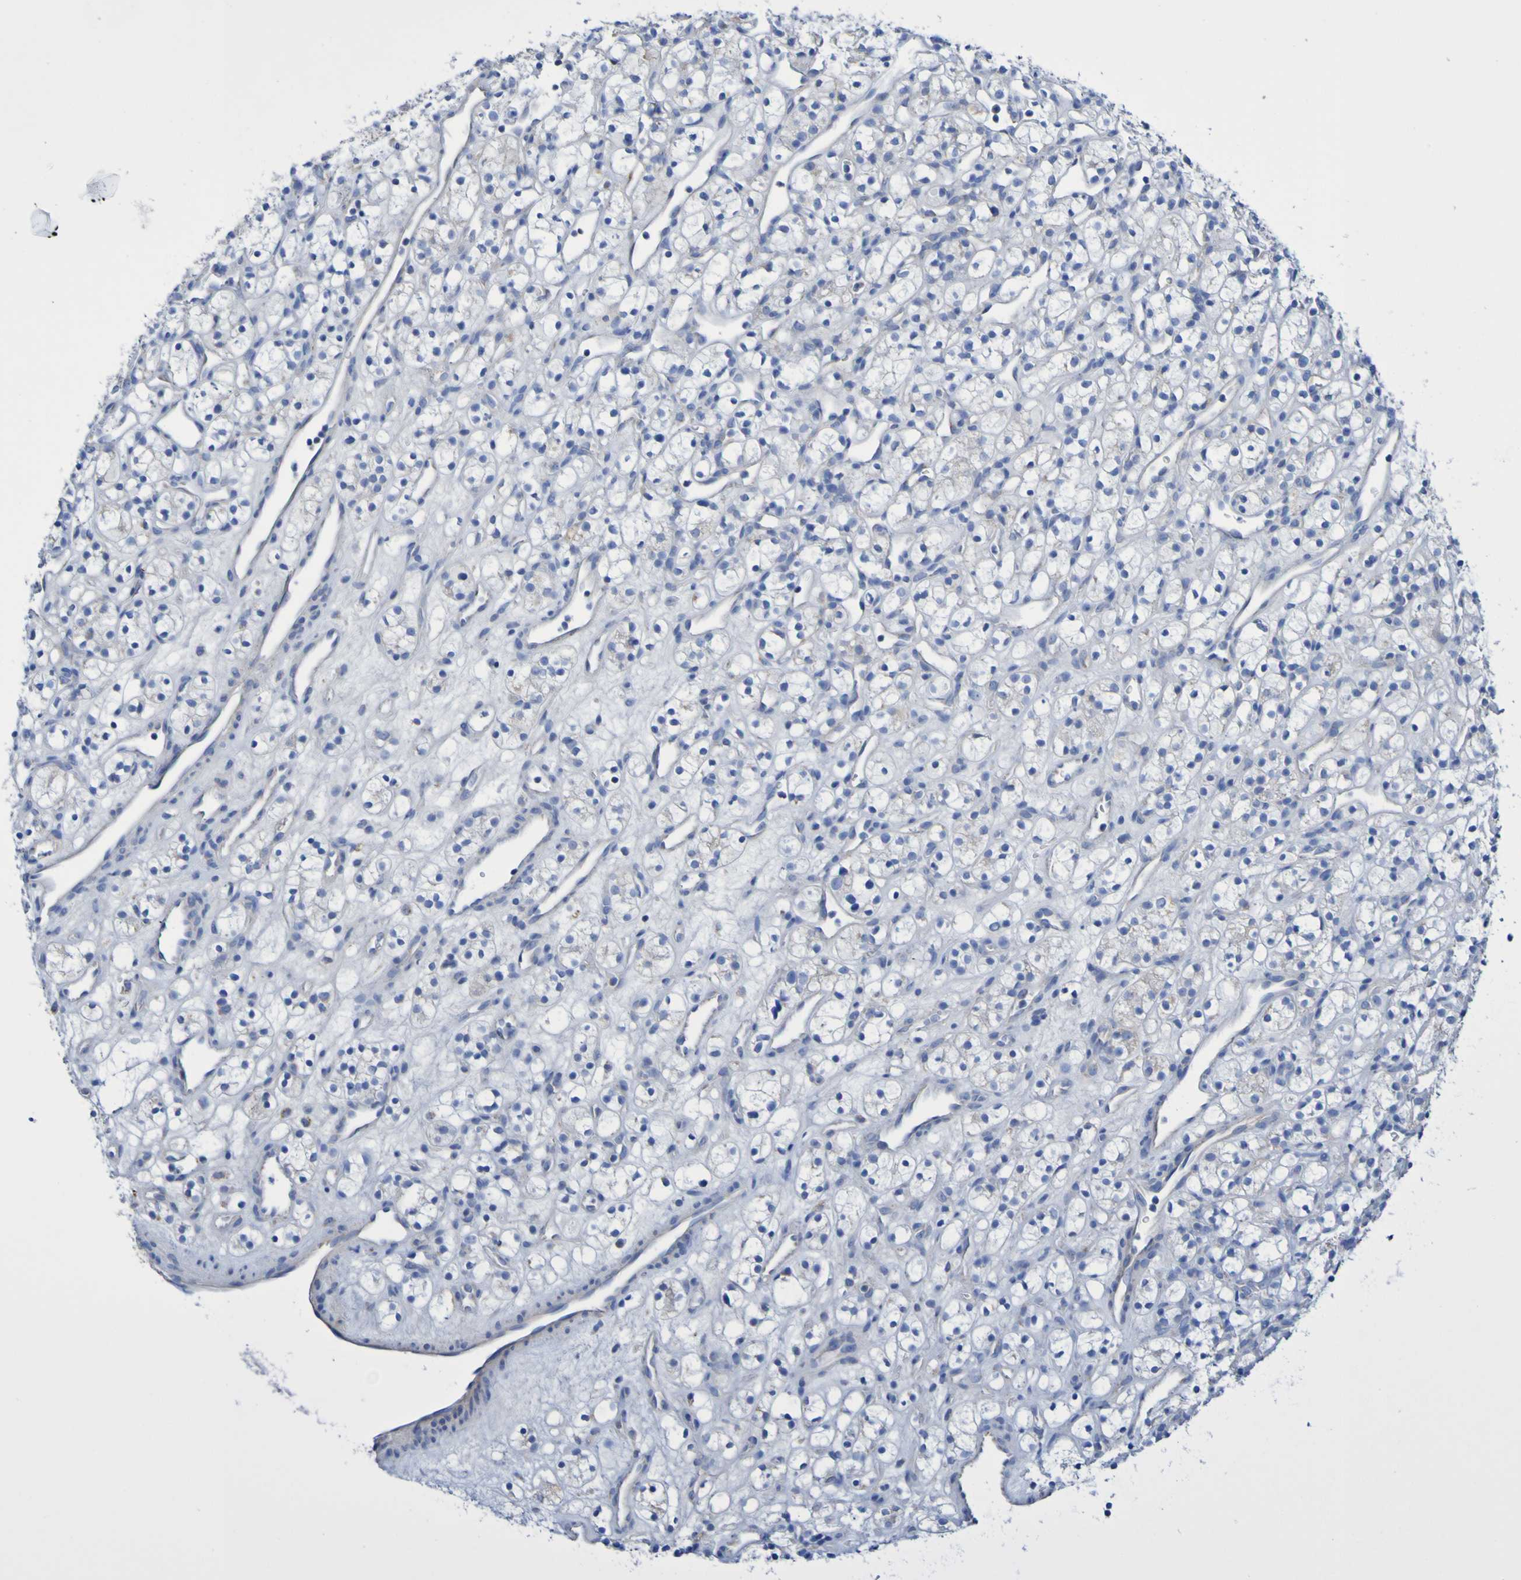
{"staining": {"intensity": "negative", "quantity": "none", "location": "none"}, "tissue": "renal cancer", "cell_type": "Tumor cells", "image_type": "cancer", "snomed": [{"axis": "morphology", "description": "Adenocarcinoma, NOS"}, {"axis": "topography", "description": "Kidney"}], "caption": "High power microscopy micrograph of an IHC photomicrograph of renal adenocarcinoma, revealing no significant positivity in tumor cells.", "gene": "CNTN2", "patient": {"sex": "female", "age": 60}}